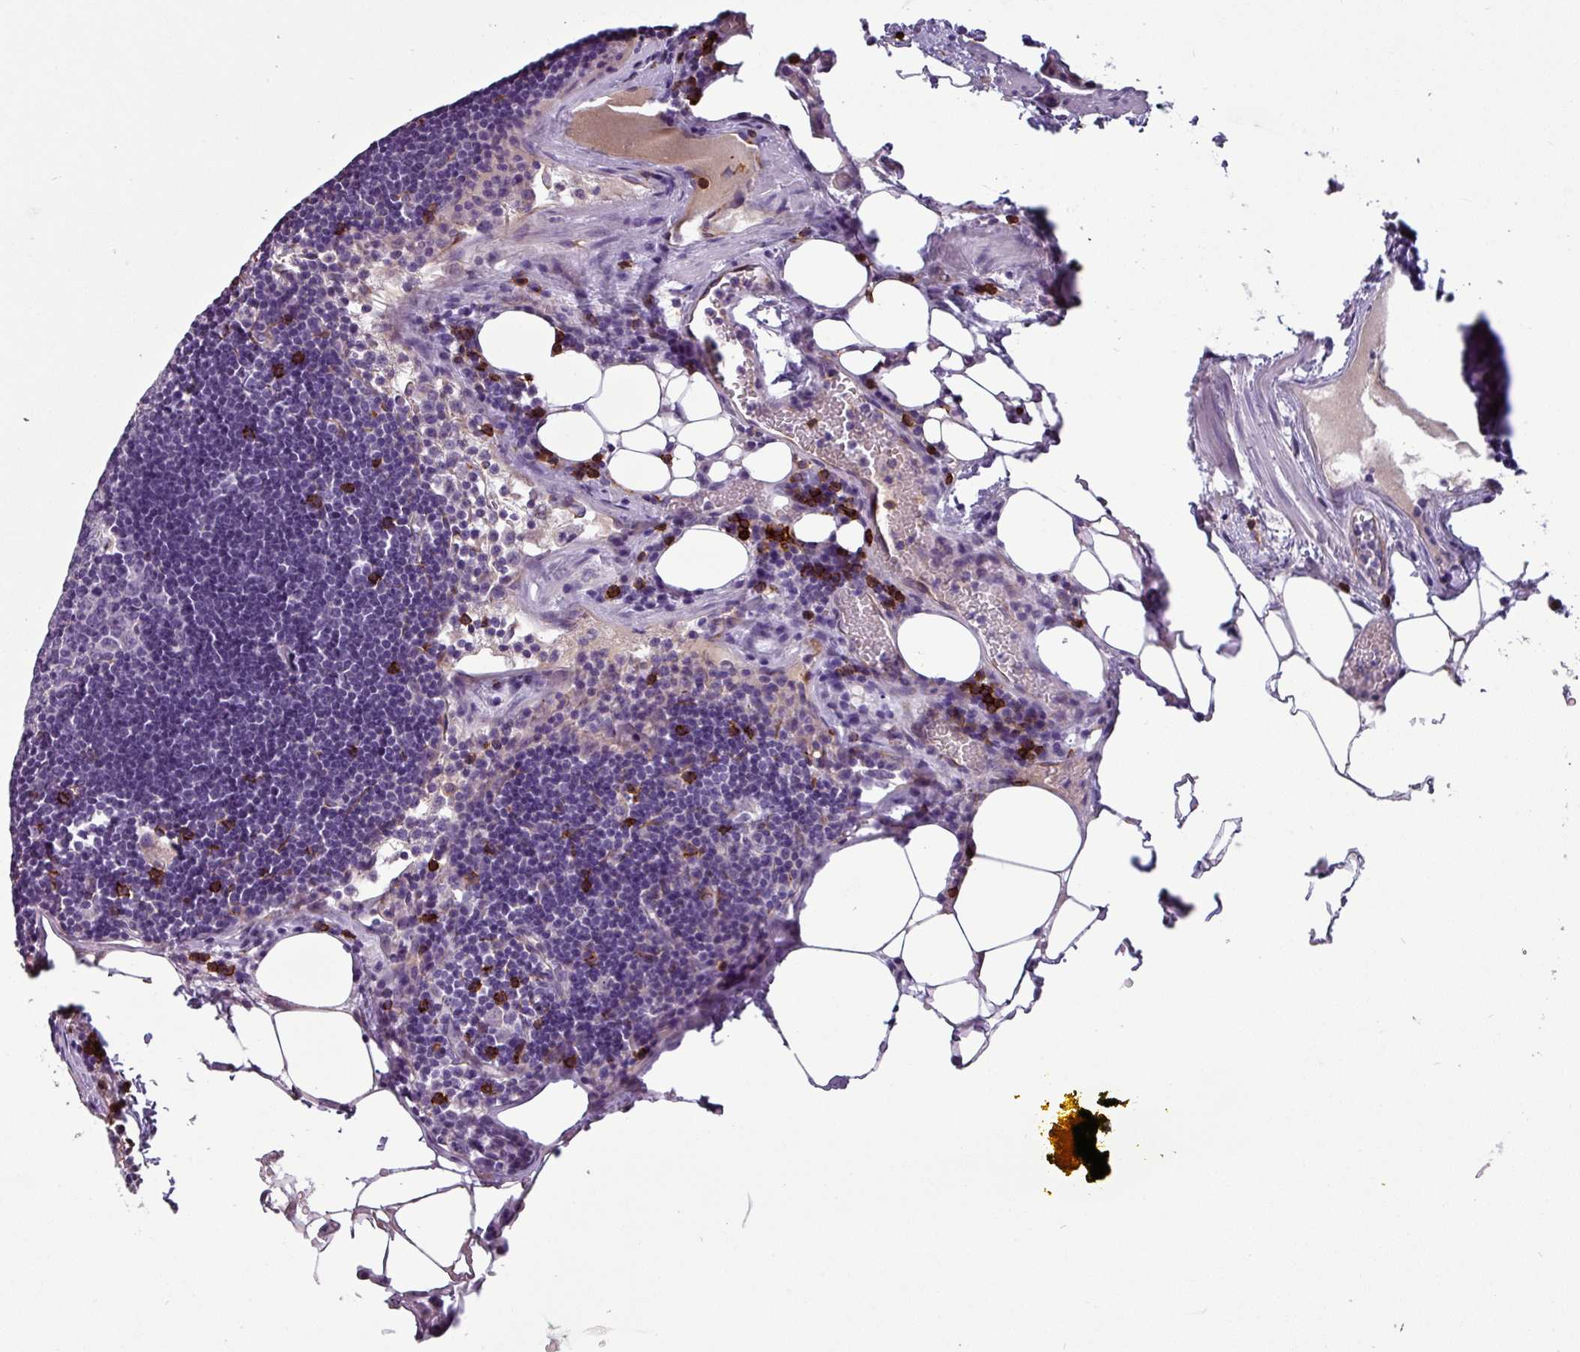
{"staining": {"intensity": "negative", "quantity": "none", "location": "none"}, "tissue": "lymph node", "cell_type": "Germinal center cells", "image_type": "normal", "snomed": [{"axis": "morphology", "description": "Normal tissue, NOS"}, {"axis": "topography", "description": "Lymph node"}], "caption": "High magnification brightfield microscopy of benign lymph node stained with DAB (3,3'-diaminobenzidine) (brown) and counterstained with hematoxylin (blue): germinal center cells show no significant positivity. (DAB (3,3'-diaminobenzidine) immunohistochemistry (IHC), high magnification).", "gene": "CD8A", "patient": {"sex": "male", "age": 62}}